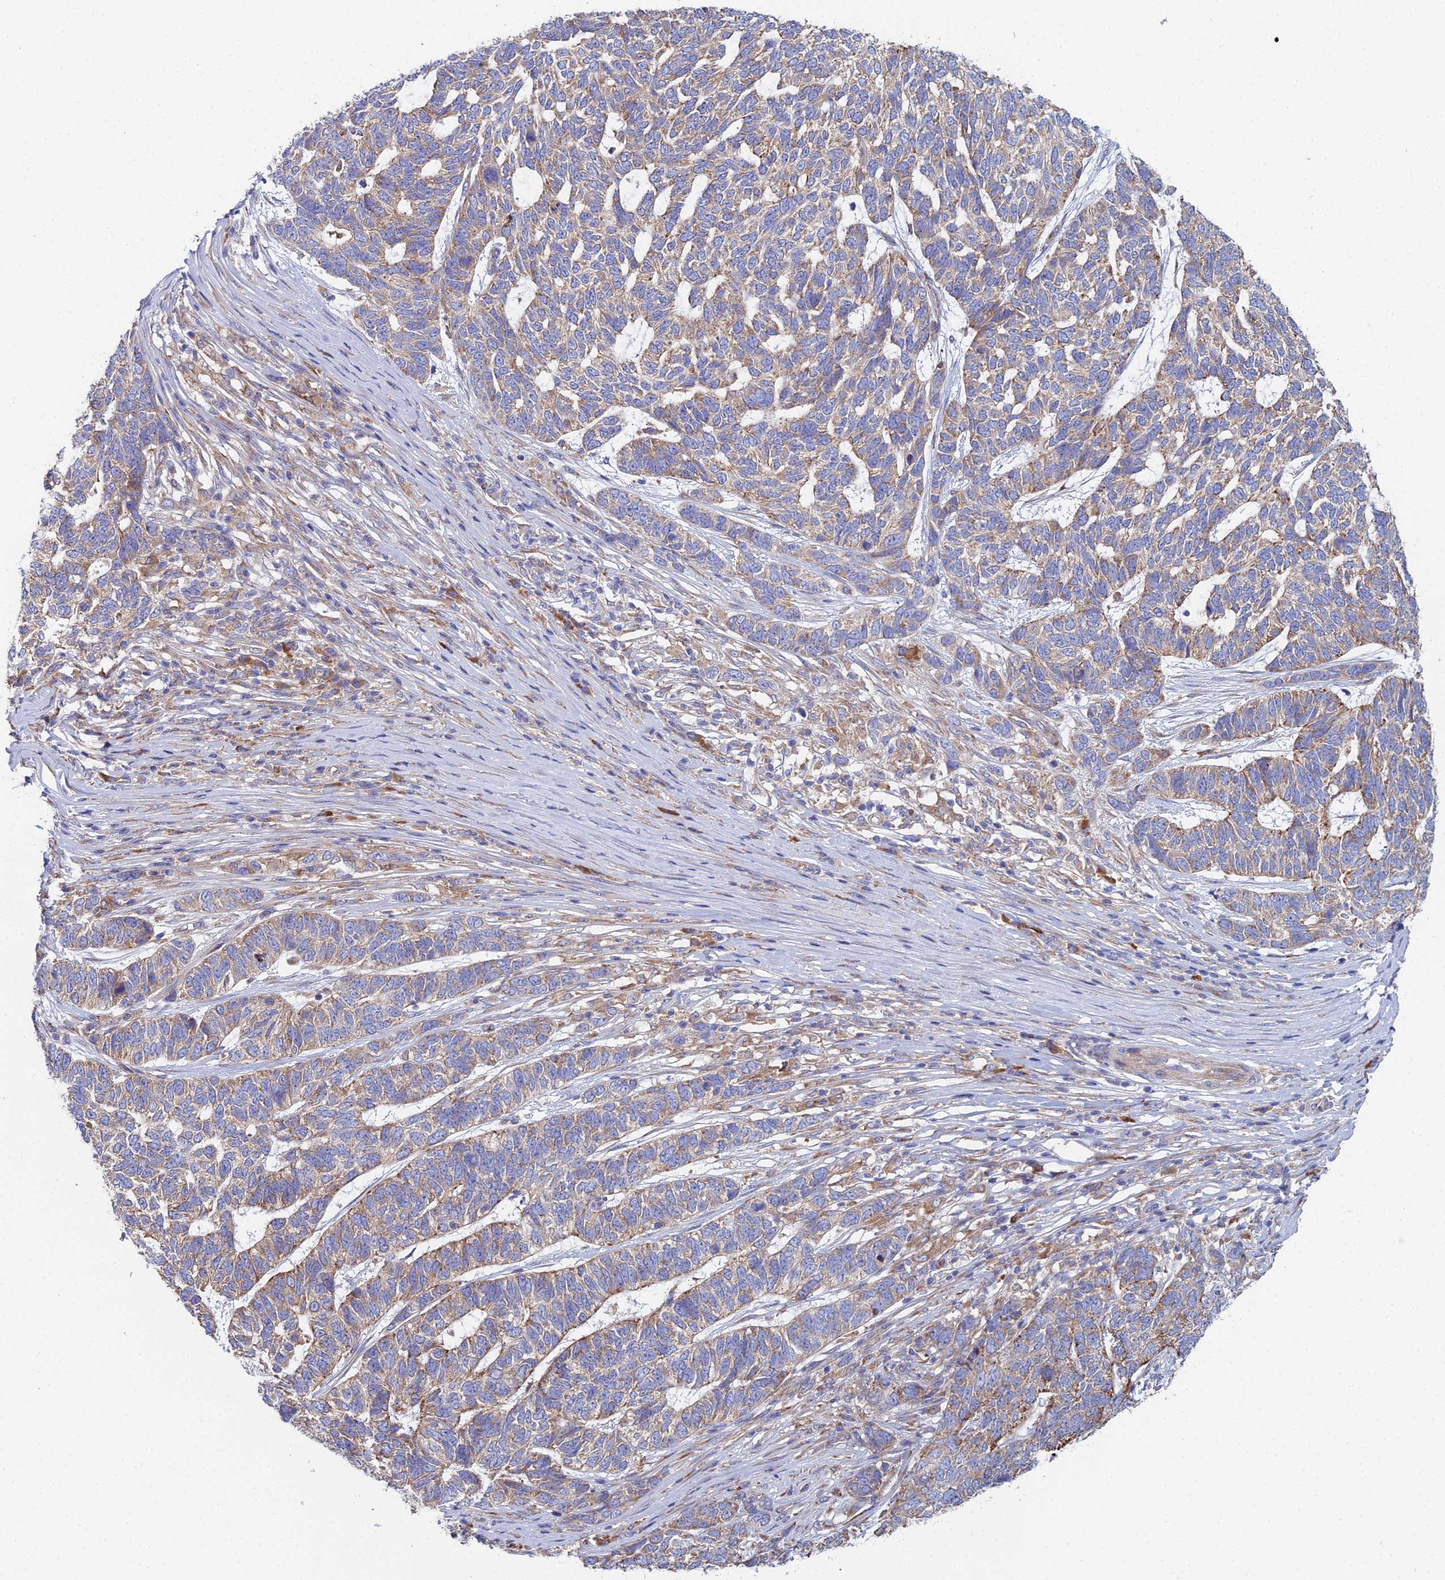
{"staining": {"intensity": "moderate", "quantity": "25%-75%", "location": "cytoplasmic/membranous"}, "tissue": "skin cancer", "cell_type": "Tumor cells", "image_type": "cancer", "snomed": [{"axis": "morphology", "description": "Basal cell carcinoma"}, {"axis": "topography", "description": "Skin"}], "caption": "Basal cell carcinoma (skin) was stained to show a protein in brown. There is medium levels of moderate cytoplasmic/membranous positivity in about 25%-75% of tumor cells. (Stains: DAB in brown, nuclei in blue, Microscopy: brightfield microscopy at high magnification).", "gene": "CLCN3", "patient": {"sex": "female", "age": 65}}